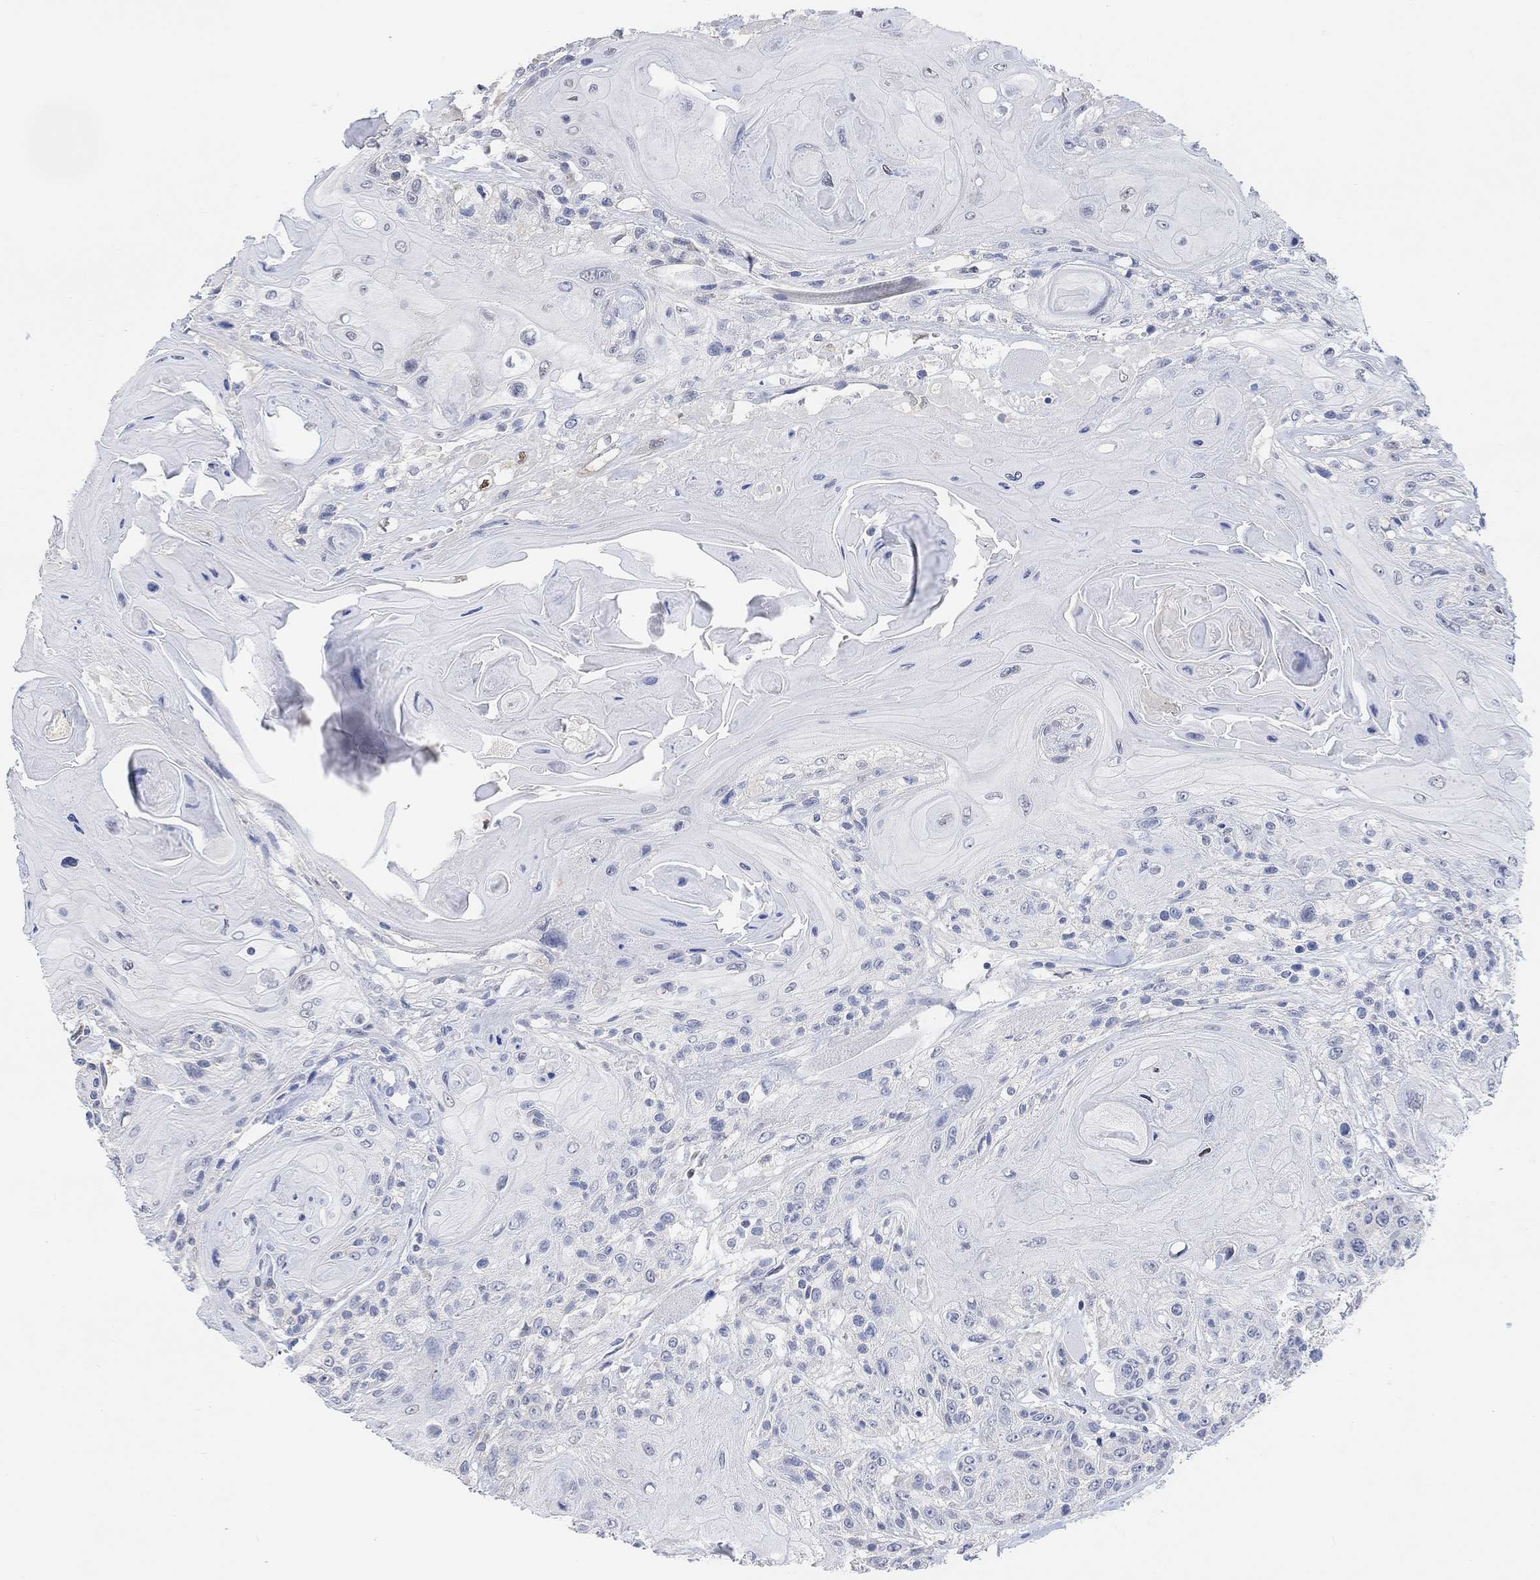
{"staining": {"intensity": "negative", "quantity": "none", "location": "none"}, "tissue": "head and neck cancer", "cell_type": "Tumor cells", "image_type": "cancer", "snomed": [{"axis": "morphology", "description": "Squamous cell carcinoma, NOS"}, {"axis": "topography", "description": "Head-Neck"}], "caption": "Head and neck squamous cell carcinoma was stained to show a protein in brown. There is no significant expression in tumor cells.", "gene": "MUC1", "patient": {"sex": "female", "age": 59}}